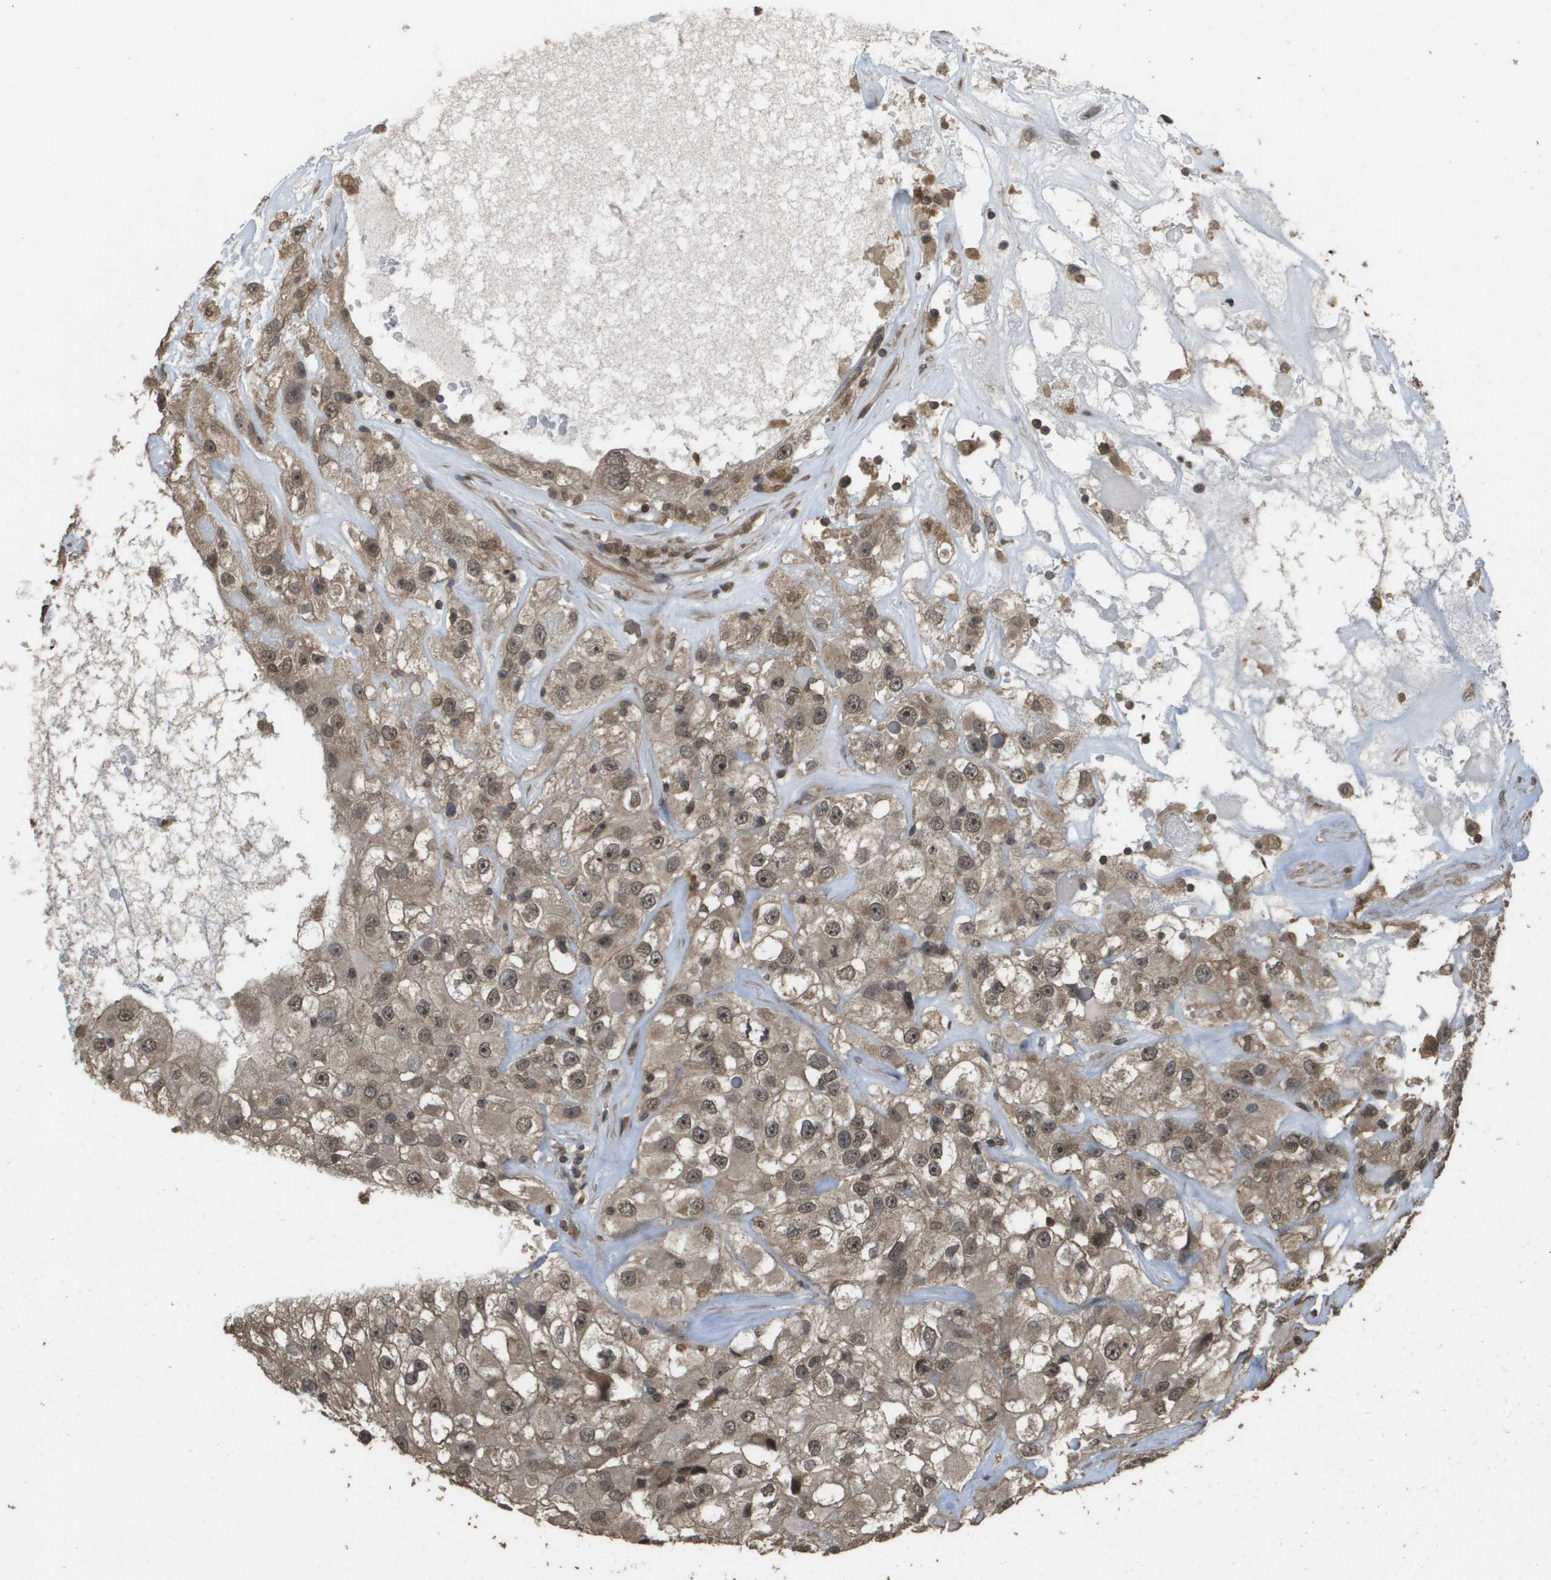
{"staining": {"intensity": "moderate", "quantity": ">75%", "location": "cytoplasmic/membranous,nuclear"}, "tissue": "renal cancer", "cell_type": "Tumor cells", "image_type": "cancer", "snomed": [{"axis": "morphology", "description": "Adenocarcinoma, NOS"}, {"axis": "topography", "description": "Kidney"}], "caption": "Protein staining exhibits moderate cytoplasmic/membranous and nuclear positivity in approximately >75% of tumor cells in renal cancer.", "gene": "AXIN2", "patient": {"sex": "female", "age": 52}}